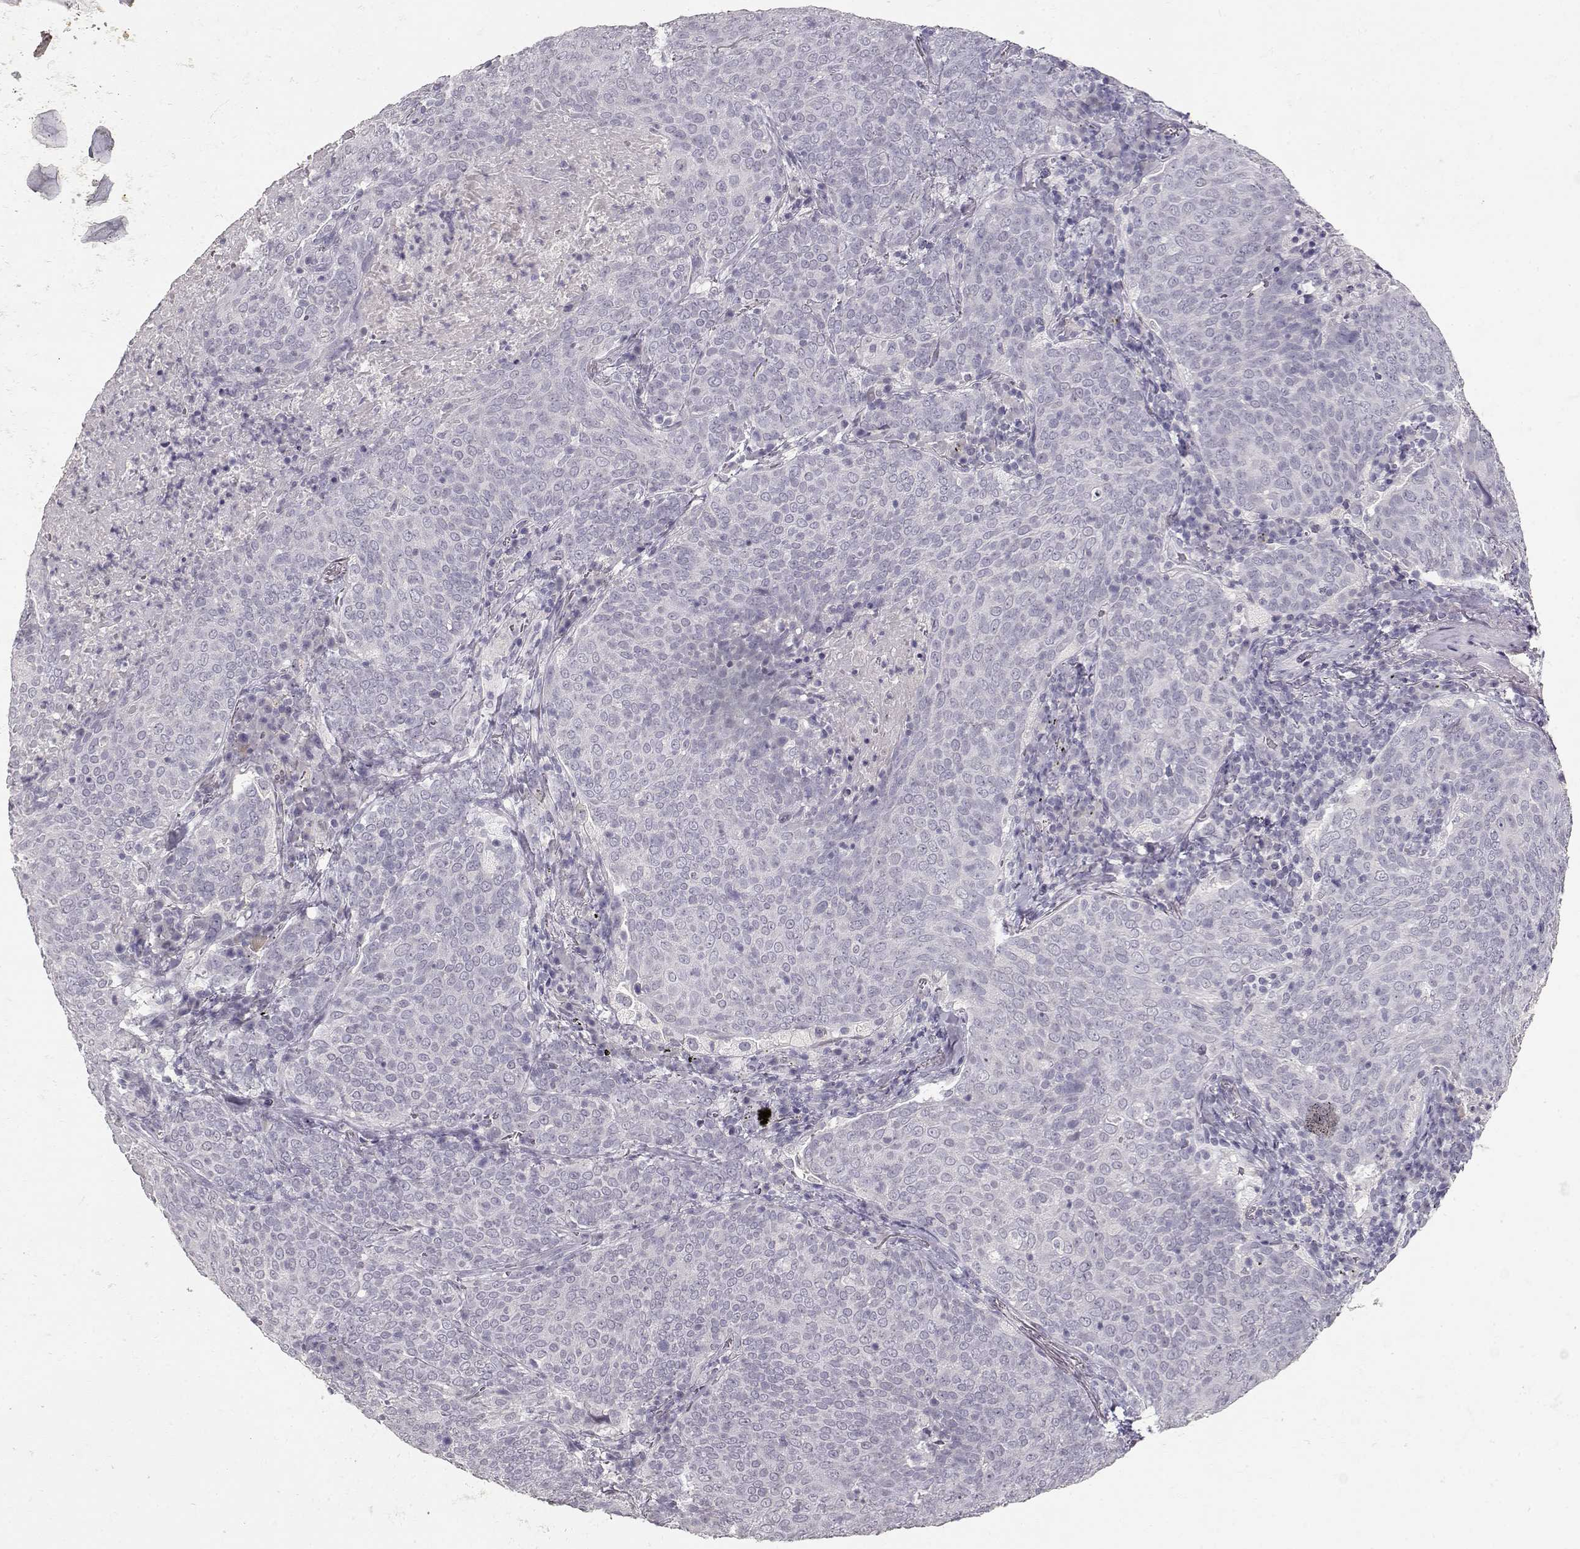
{"staining": {"intensity": "negative", "quantity": "none", "location": "none"}, "tissue": "lung cancer", "cell_type": "Tumor cells", "image_type": "cancer", "snomed": [{"axis": "morphology", "description": "Squamous cell carcinoma, NOS"}, {"axis": "topography", "description": "Lung"}], "caption": "Tumor cells are negative for brown protein staining in lung squamous cell carcinoma.", "gene": "TPH2", "patient": {"sex": "male", "age": 82}}